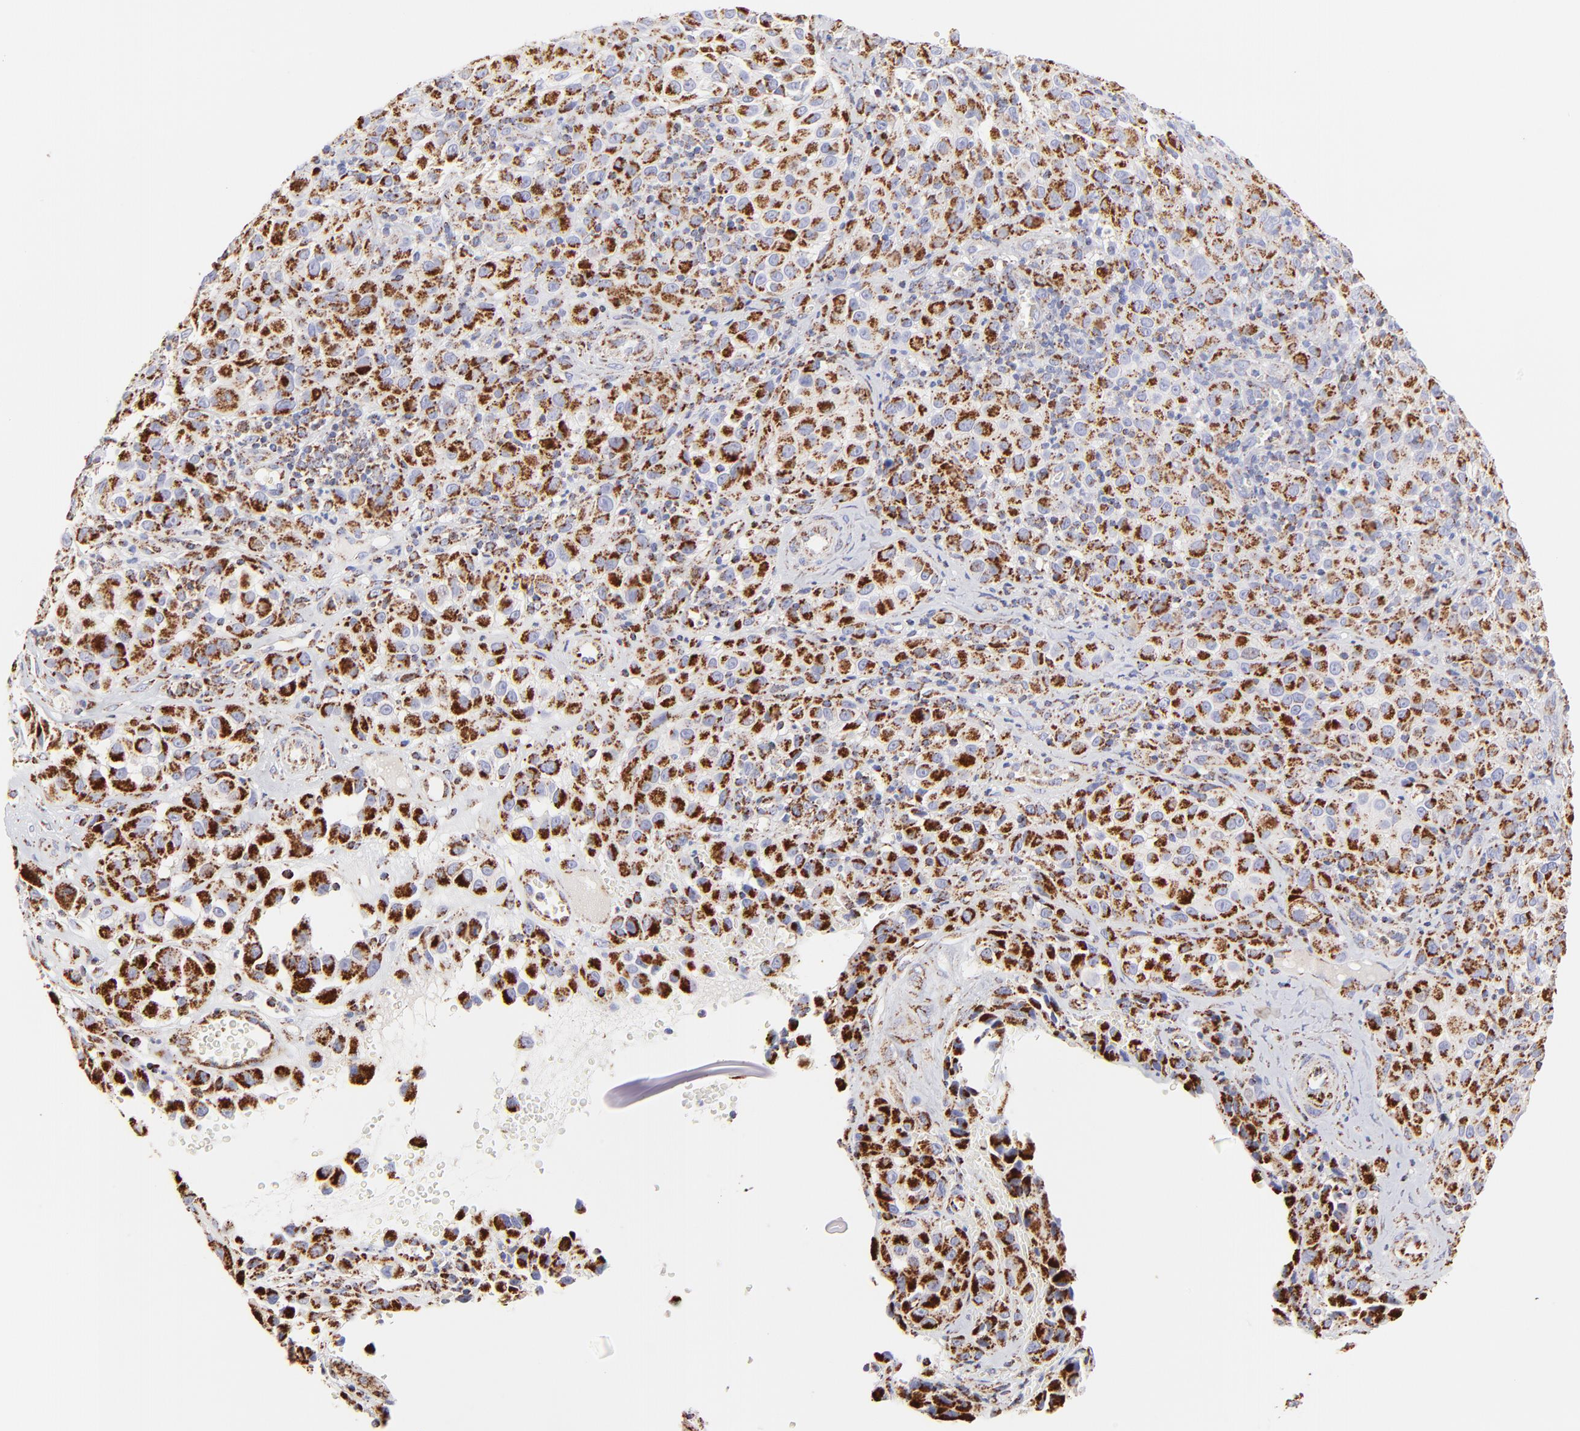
{"staining": {"intensity": "strong", "quantity": ">75%", "location": "cytoplasmic/membranous"}, "tissue": "melanoma", "cell_type": "Tumor cells", "image_type": "cancer", "snomed": [{"axis": "morphology", "description": "Malignant melanoma, NOS"}, {"axis": "topography", "description": "Skin"}], "caption": "Malignant melanoma was stained to show a protein in brown. There is high levels of strong cytoplasmic/membranous staining in approximately >75% of tumor cells. Ihc stains the protein of interest in brown and the nuclei are stained blue.", "gene": "ECH1", "patient": {"sex": "female", "age": 21}}